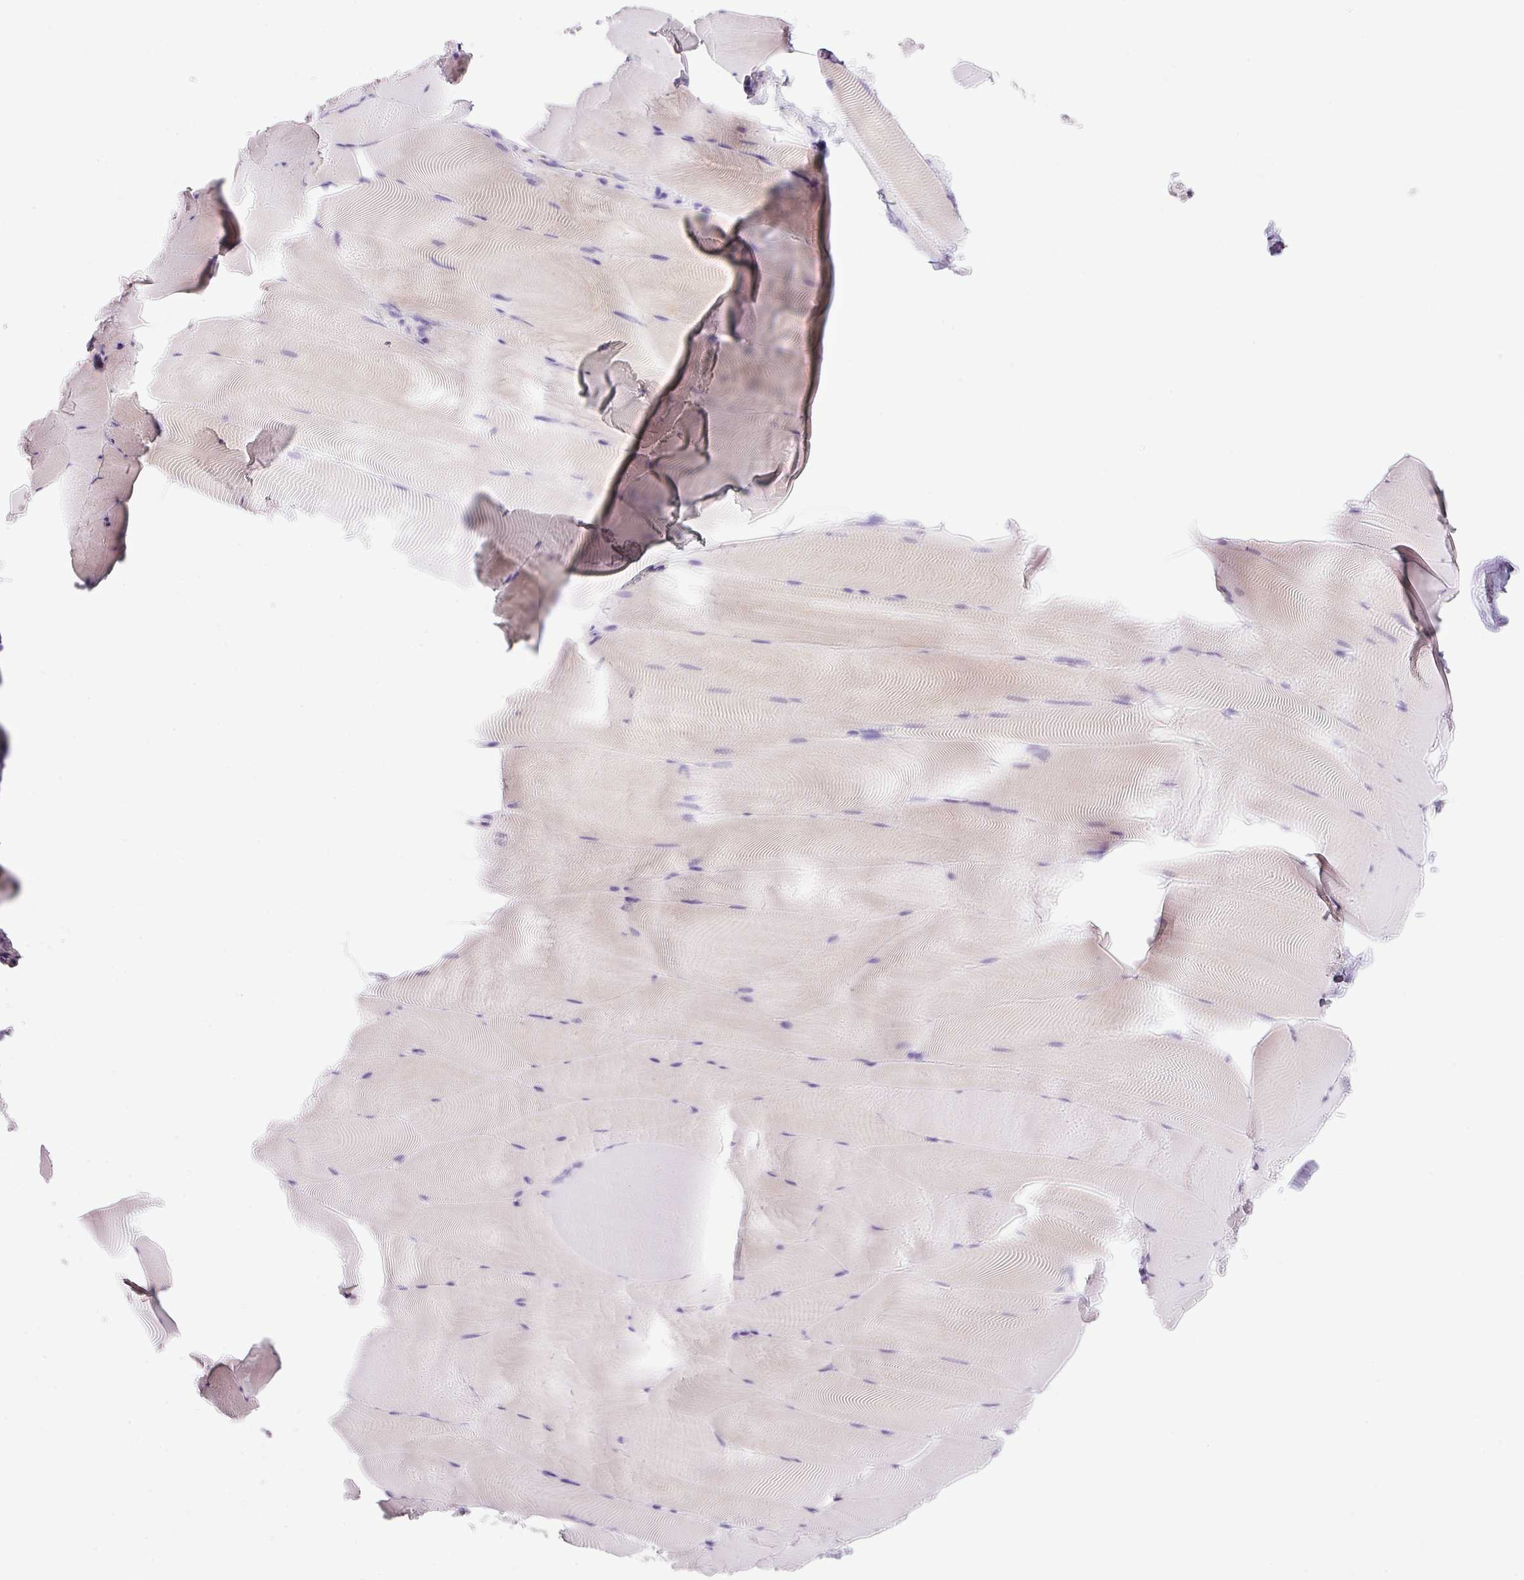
{"staining": {"intensity": "negative", "quantity": "none", "location": "none"}, "tissue": "skeletal muscle", "cell_type": "Myocytes", "image_type": "normal", "snomed": [{"axis": "morphology", "description": "Normal tissue, NOS"}, {"axis": "topography", "description": "Skeletal muscle"}], "caption": "Myocytes show no significant positivity in unremarkable skeletal muscle. (DAB IHC visualized using brightfield microscopy, high magnification).", "gene": "BSND", "patient": {"sex": "female", "age": 64}}